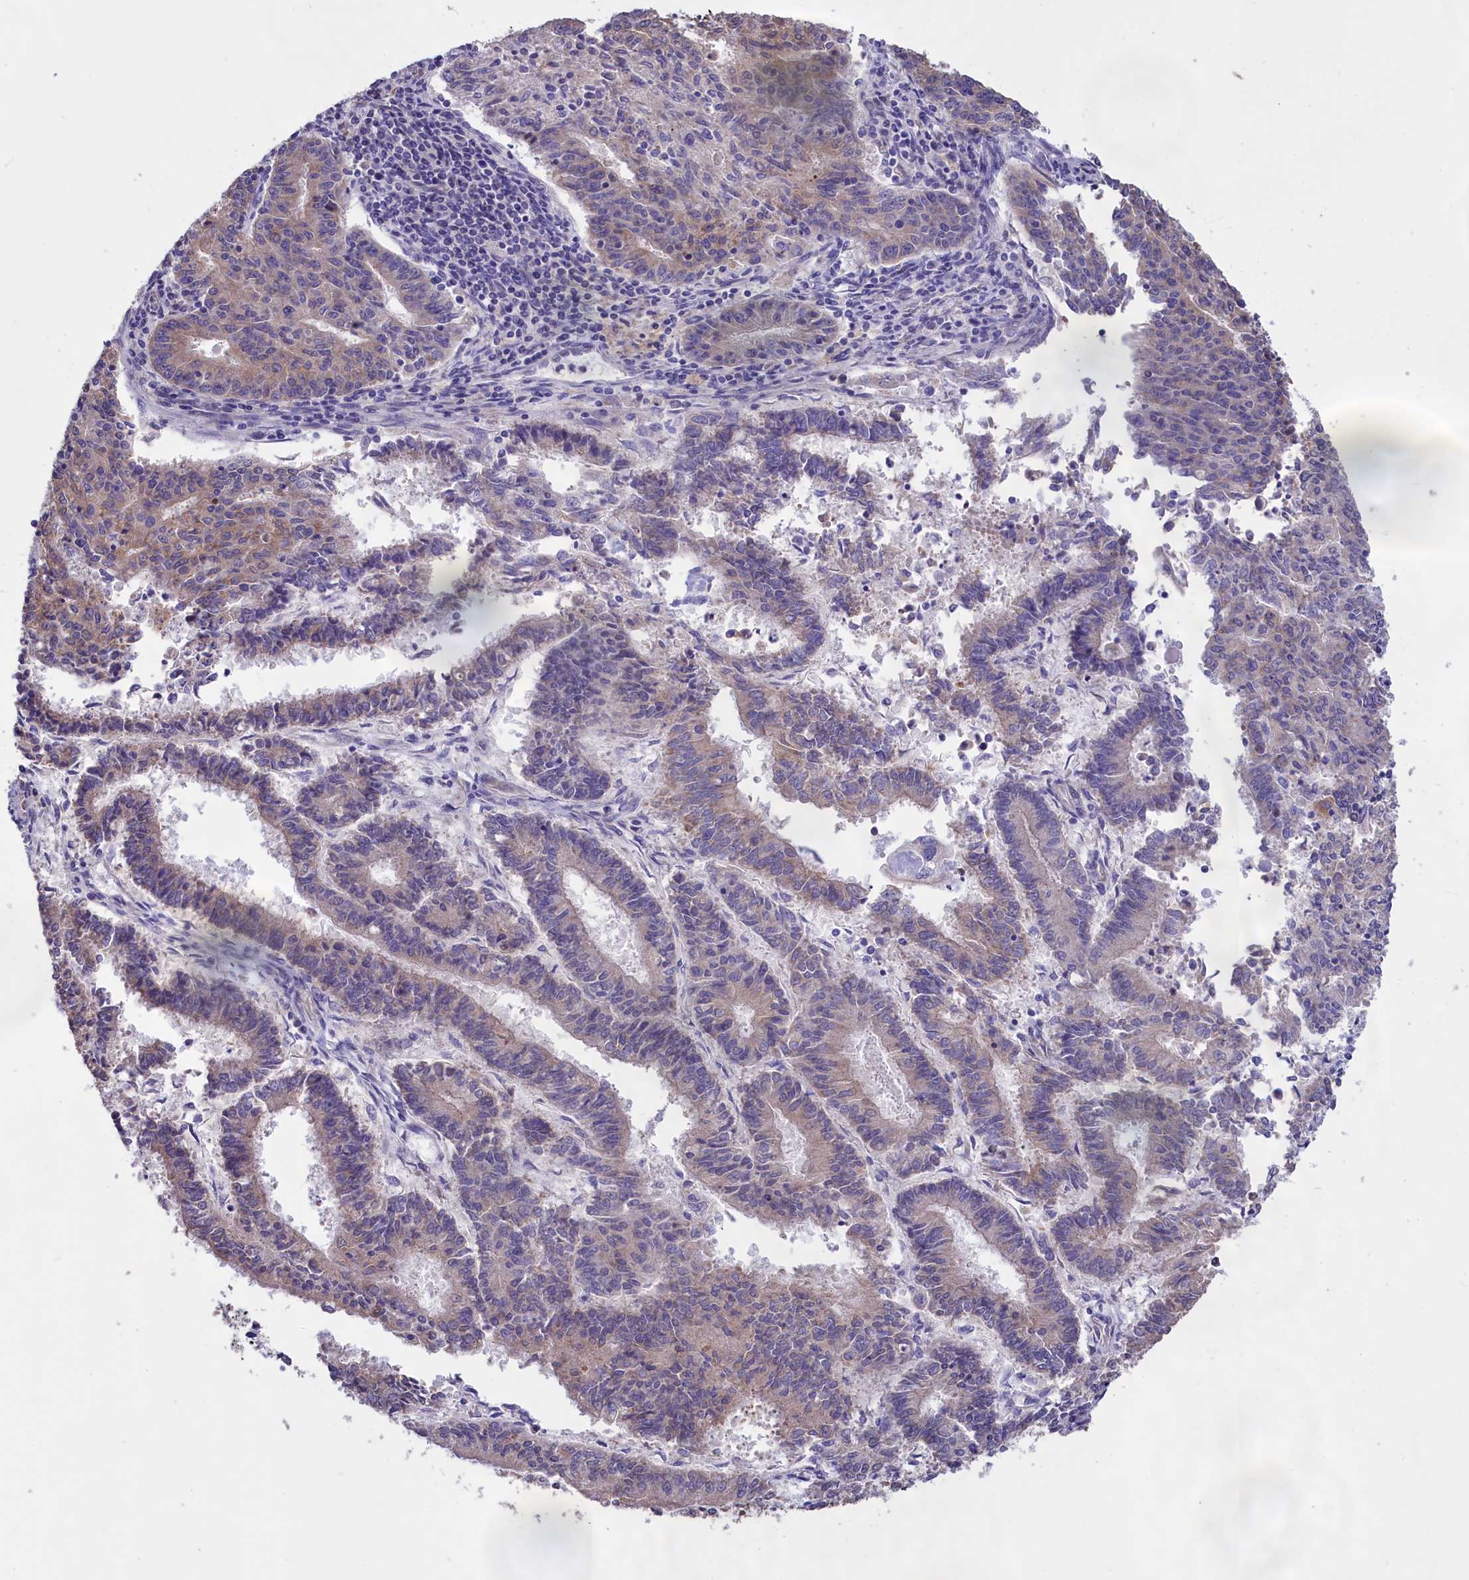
{"staining": {"intensity": "moderate", "quantity": "<25%", "location": "cytoplasmic/membranous"}, "tissue": "endometrial cancer", "cell_type": "Tumor cells", "image_type": "cancer", "snomed": [{"axis": "morphology", "description": "Adenocarcinoma, NOS"}, {"axis": "topography", "description": "Endometrium"}], "caption": "Human endometrial adenocarcinoma stained with a protein marker exhibits moderate staining in tumor cells.", "gene": "CYP2U1", "patient": {"sex": "female", "age": 59}}